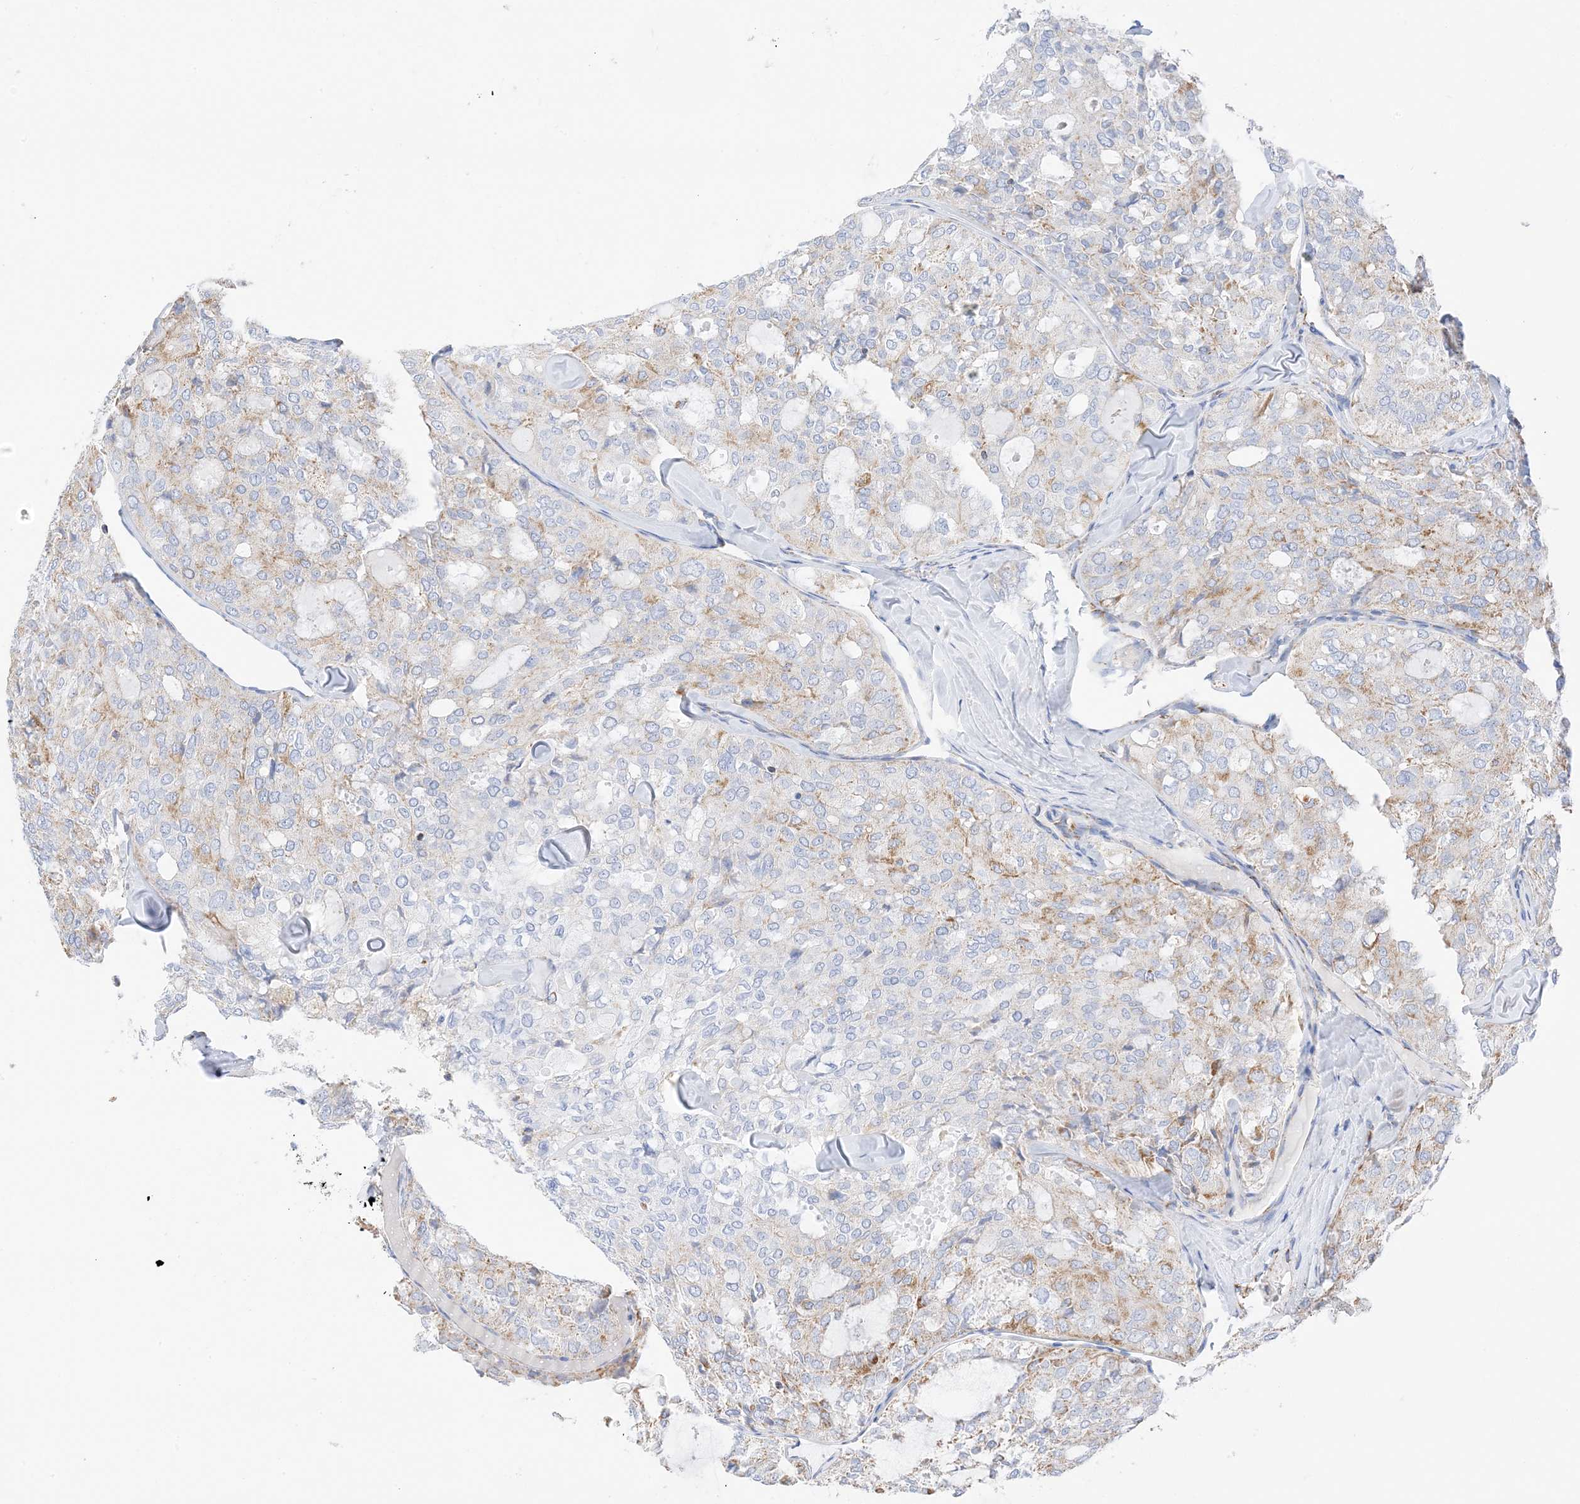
{"staining": {"intensity": "moderate", "quantity": "<25%", "location": "cytoplasmic/membranous"}, "tissue": "thyroid cancer", "cell_type": "Tumor cells", "image_type": "cancer", "snomed": [{"axis": "morphology", "description": "Follicular adenoma carcinoma, NOS"}, {"axis": "topography", "description": "Thyroid gland"}], "caption": "Immunohistochemical staining of follicular adenoma carcinoma (thyroid) displays moderate cytoplasmic/membranous protein positivity in approximately <25% of tumor cells. Immunohistochemistry (ihc) stains the protein in brown and the nuclei are stained blue.", "gene": "CAPN13", "patient": {"sex": "male", "age": 75}}